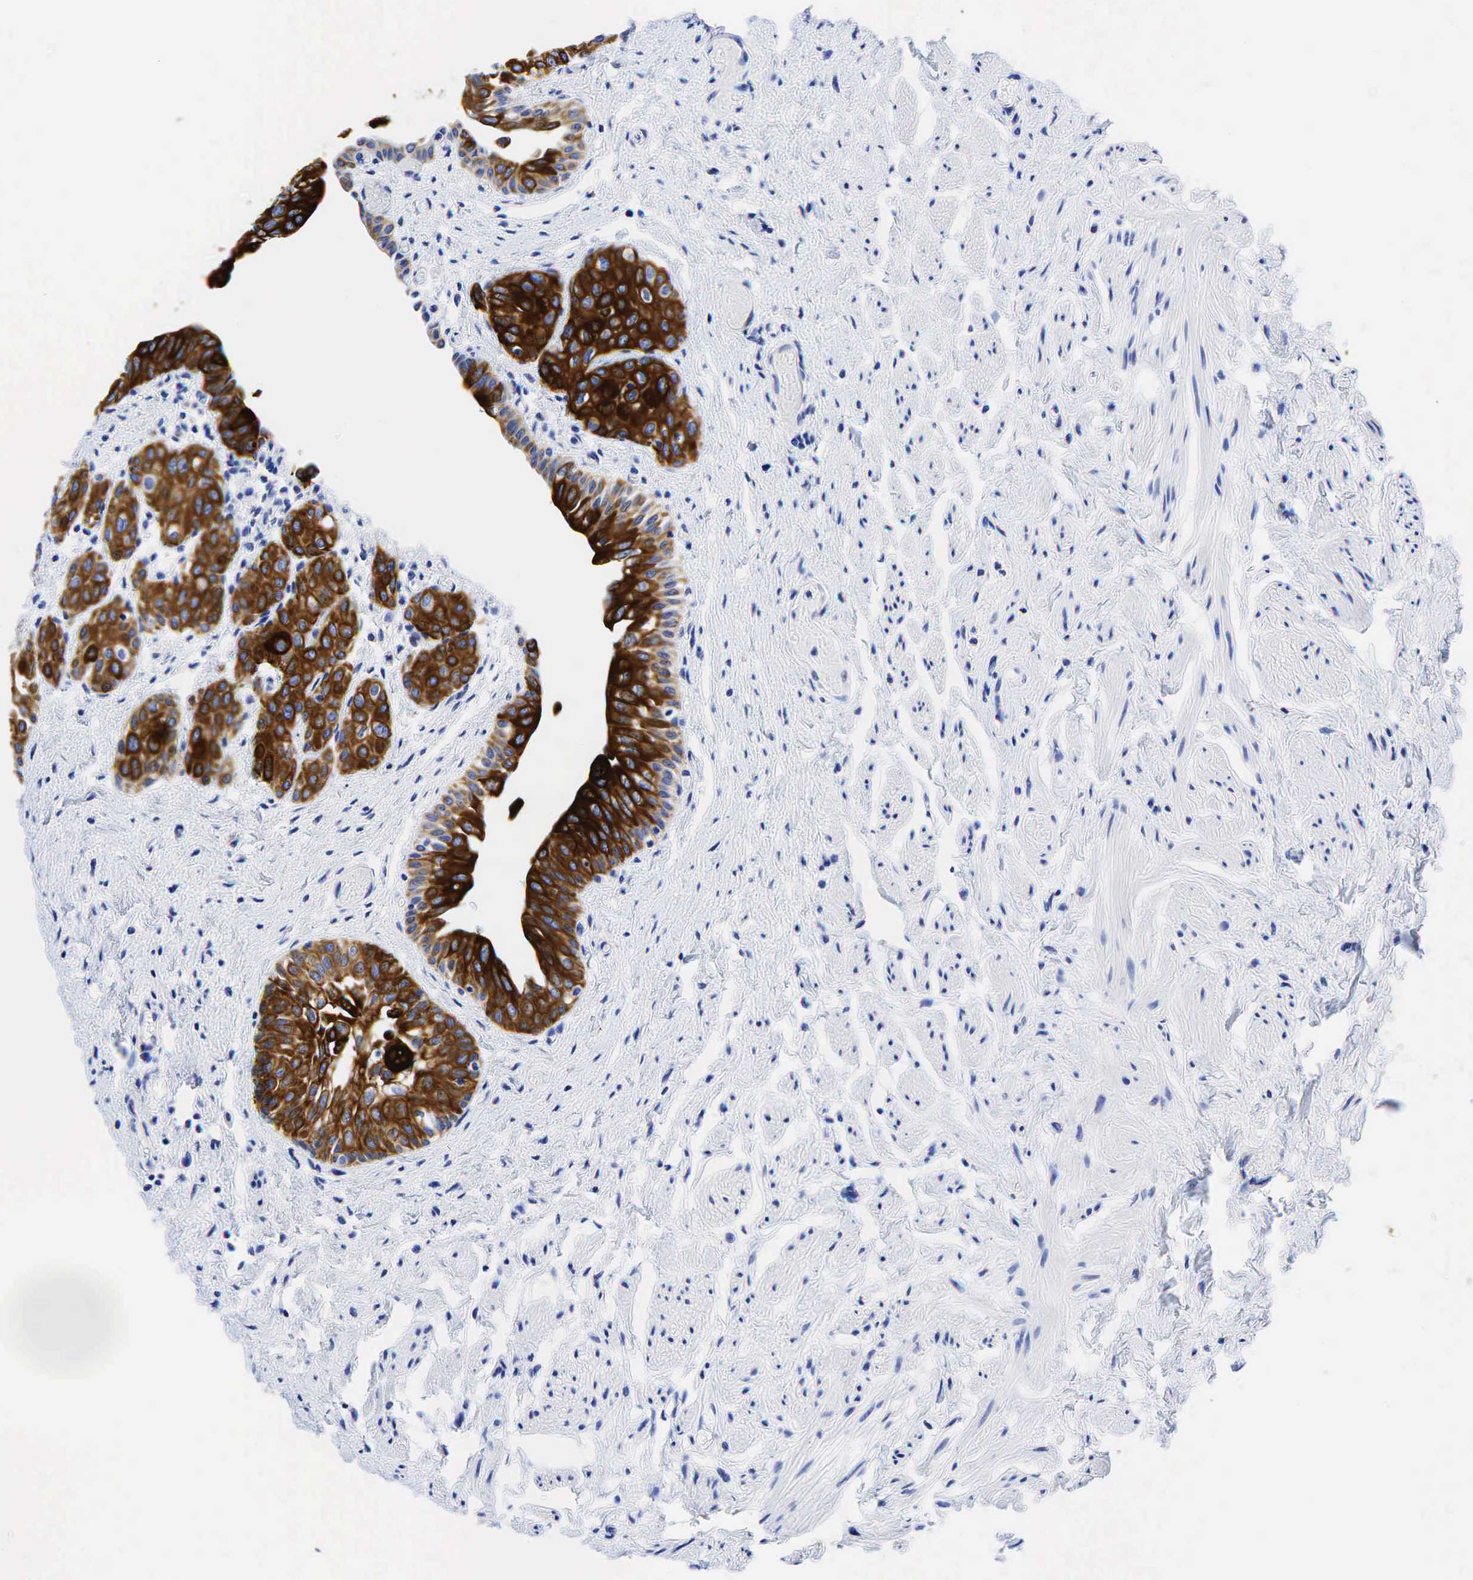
{"staining": {"intensity": "moderate", "quantity": "25%-75%", "location": "cytoplasmic/membranous"}, "tissue": "urinary bladder", "cell_type": "Urothelial cells", "image_type": "normal", "snomed": [{"axis": "morphology", "description": "Normal tissue, NOS"}, {"axis": "topography", "description": "Urinary bladder"}], "caption": "Protein expression analysis of unremarkable human urinary bladder reveals moderate cytoplasmic/membranous expression in approximately 25%-75% of urothelial cells. Nuclei are stained in blue.", "gene": "KRT18", "patient": {"sex": "male", "age": 72}}